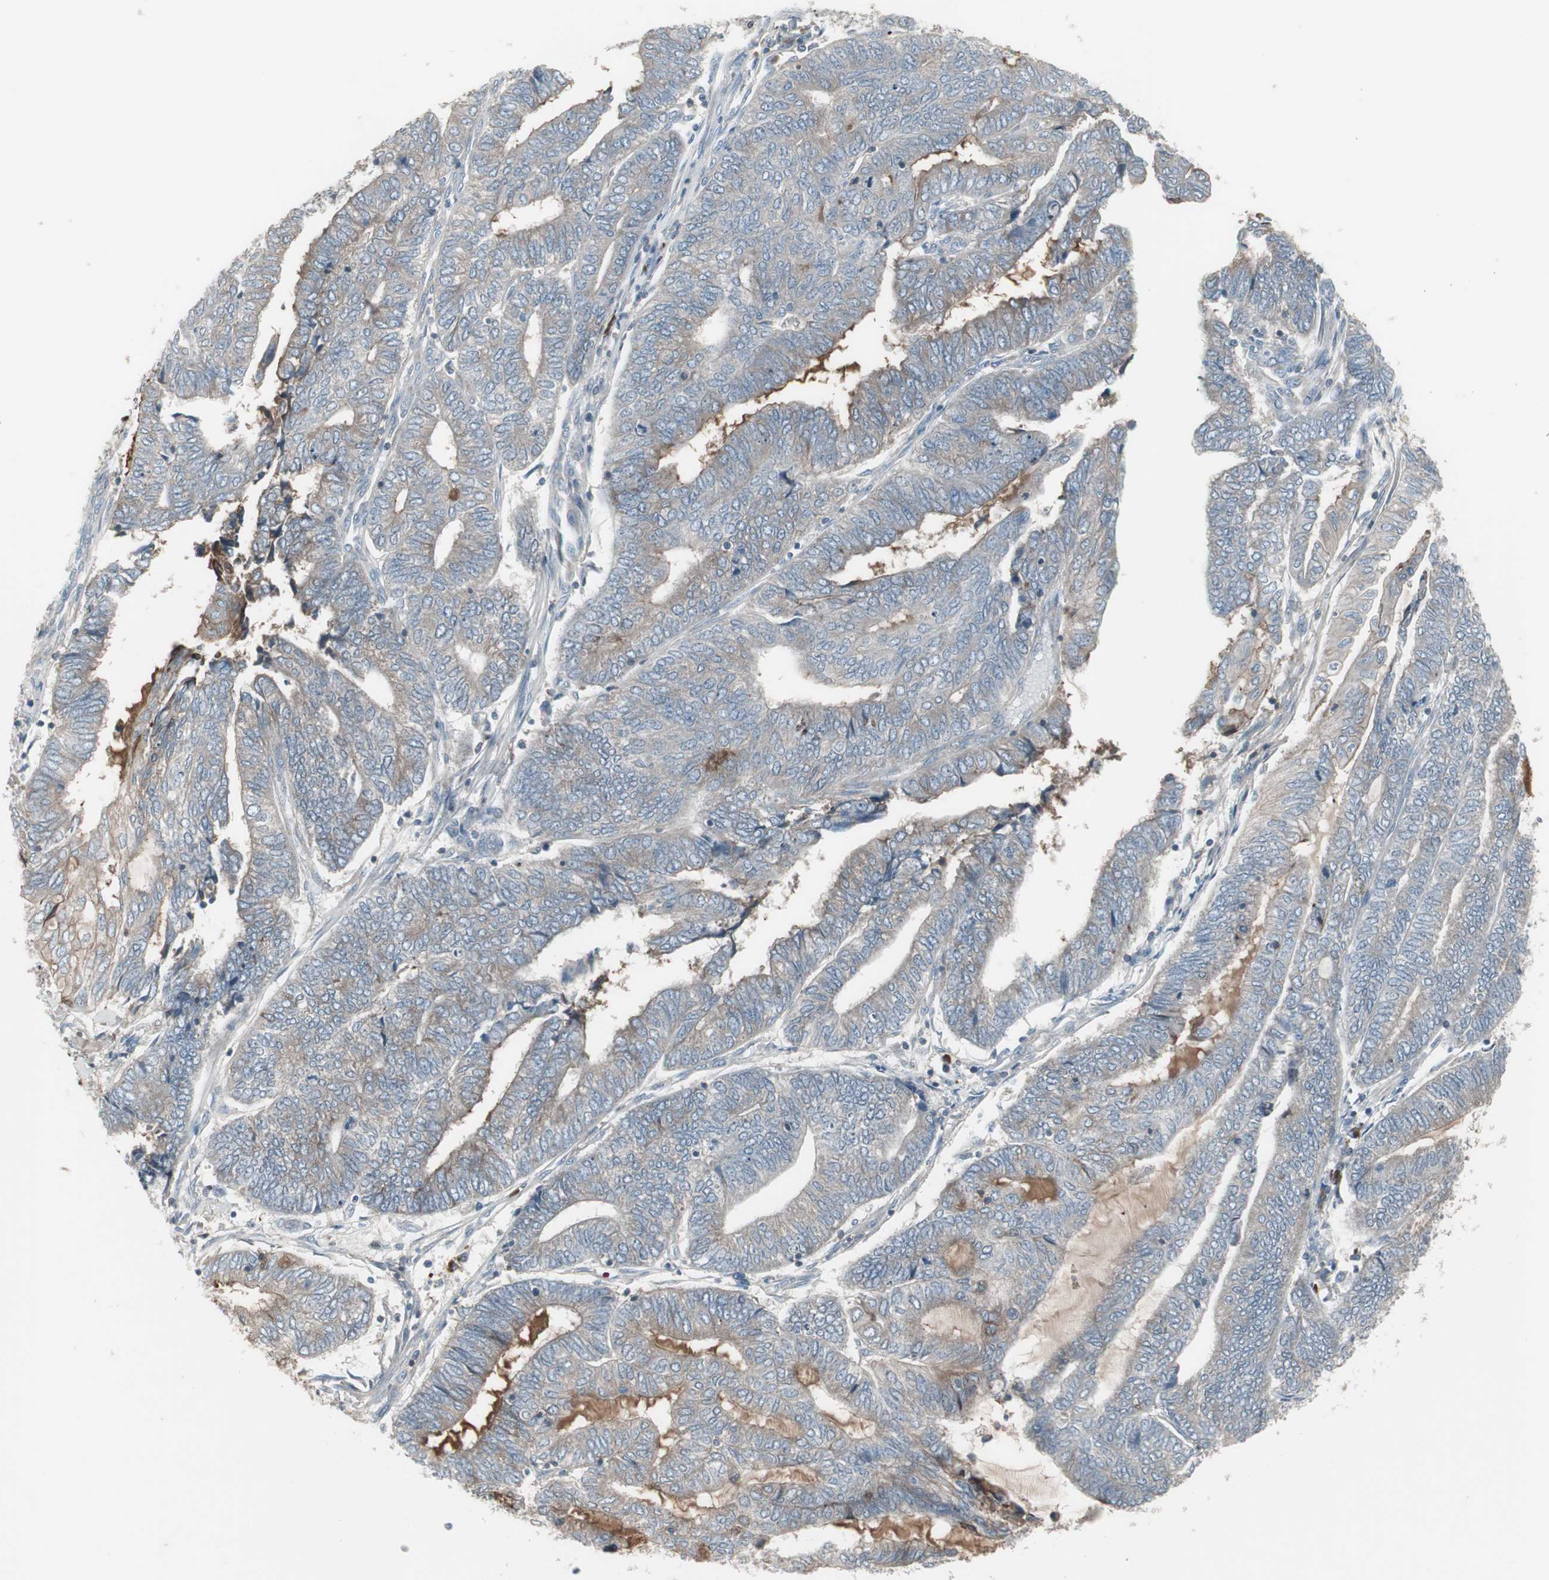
{"staining": {"intensity": "weak", "quantity": "25%-75%", "location": "cytoplasmic/membranous"}, "tissue": "endometrial cancer", "cell_type": "Tumor cells", "image_type": "cancer", "snomed": [{"axis": "morphology", "description": "Adenocarcinoma, NOS"}, {"axis": "topography", "description": "Uterus"}, {"axis": "topography", "description": "Endometrium"}], "caption": "Endometrial adenocarcinoma stained with DAB IHC exhibits low levels of weak cytoplasmic/membranous positivity in about 25%-75% of tumor cells. (brown staining indicates protein expression, while blue staining denotes nuclei).", "gene": "ZSCAN32", "patient": {"sex": "female", "age": 70}}